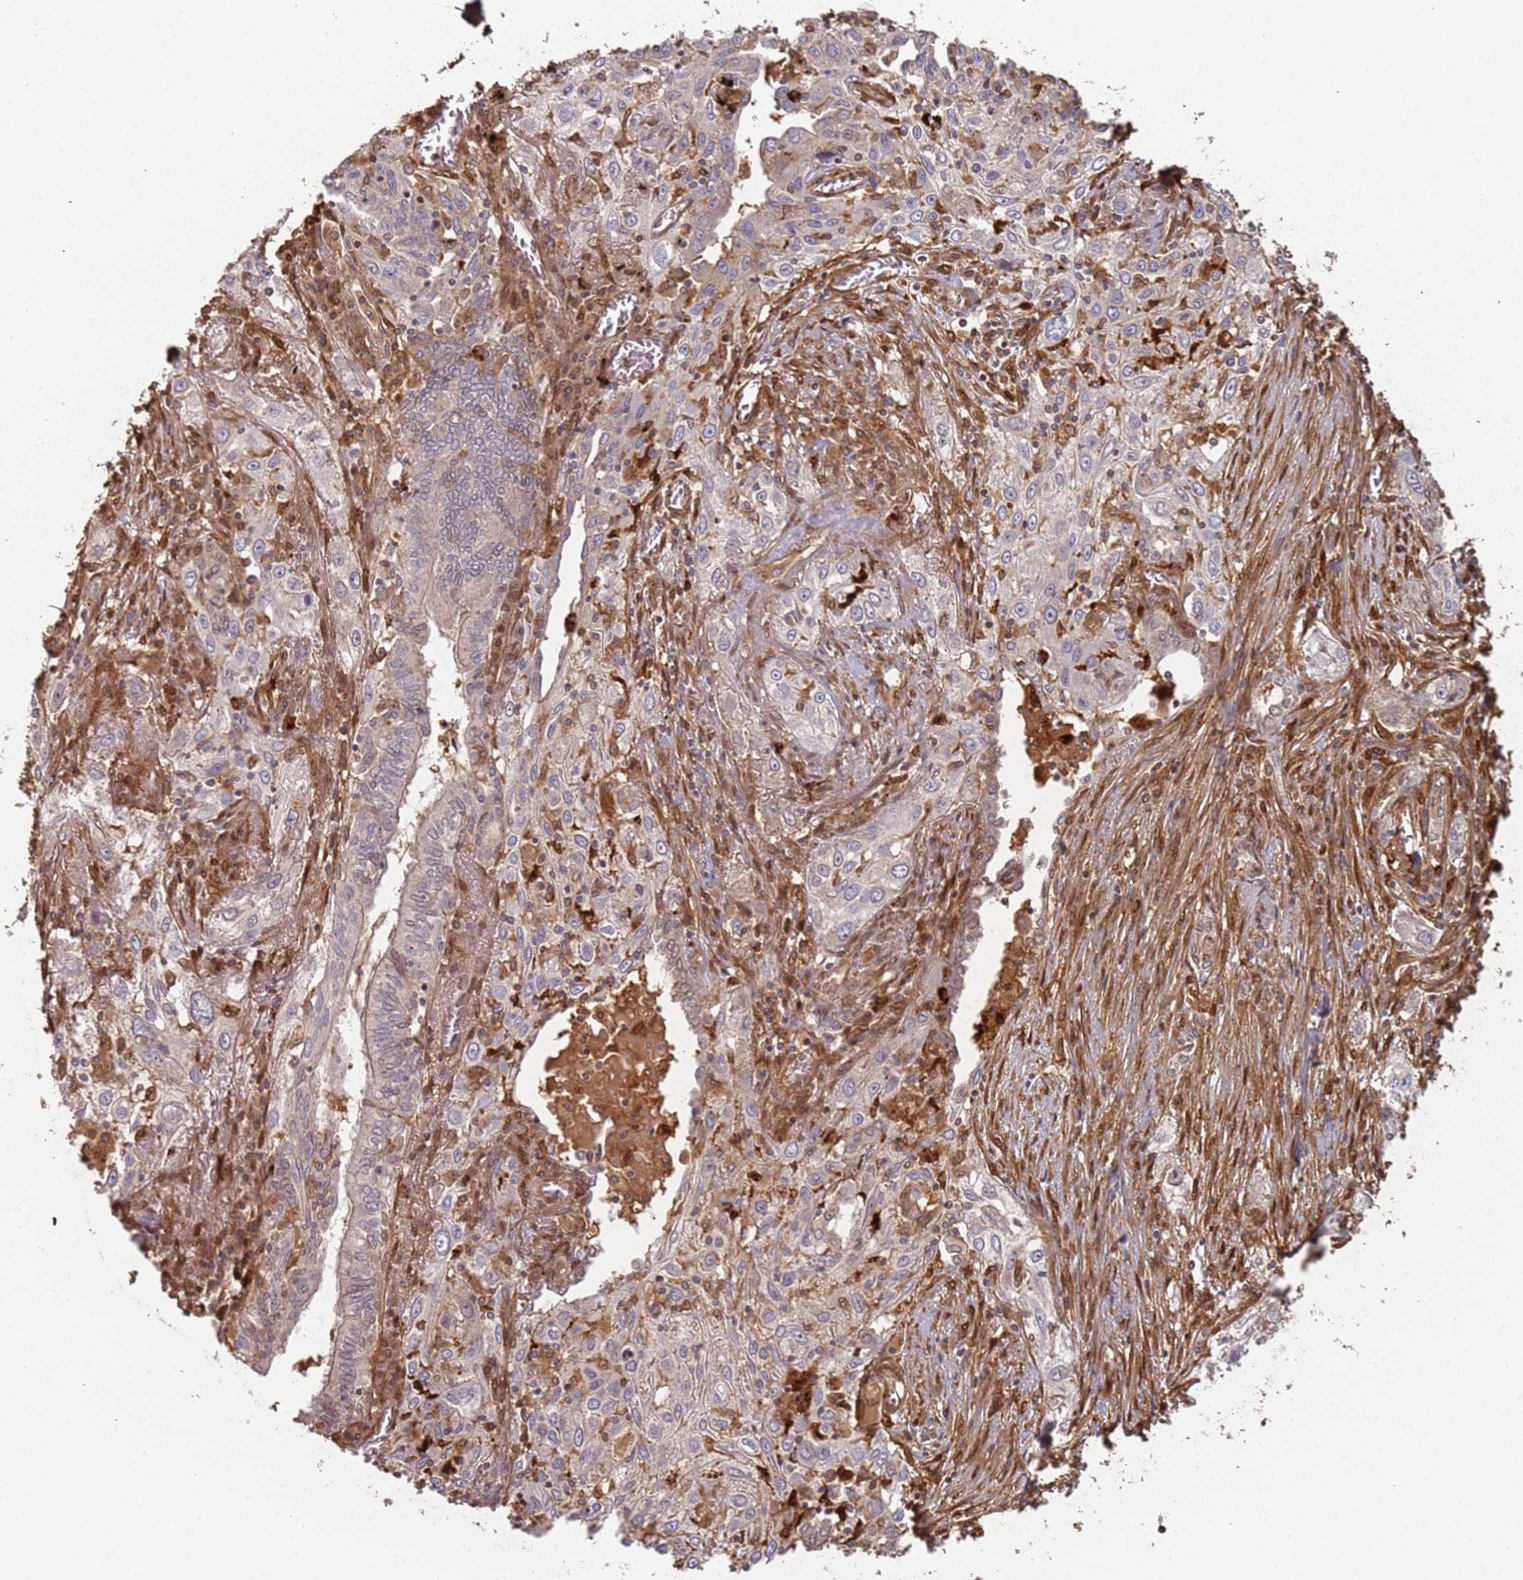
{"staining": {"intensity": "negative", "quantity": "none", "location": "none"}, "tissue": "lung cancer", "cell_type": "Tumor cells", "image_type": "cancer", "snomed": [{"axis": "morphology", "description": "Squamous cell carcinoma, NOS"}, {"axis": "topography", "description": "Lung"}], "caption": "This is an immunohistochemistry (IHC) image of lung cancer (squamous cell carcinoma). There is no staining in tumor cells.", "gene": "SDCCAG8", "patient": {"sex": "female", "age": 69}}